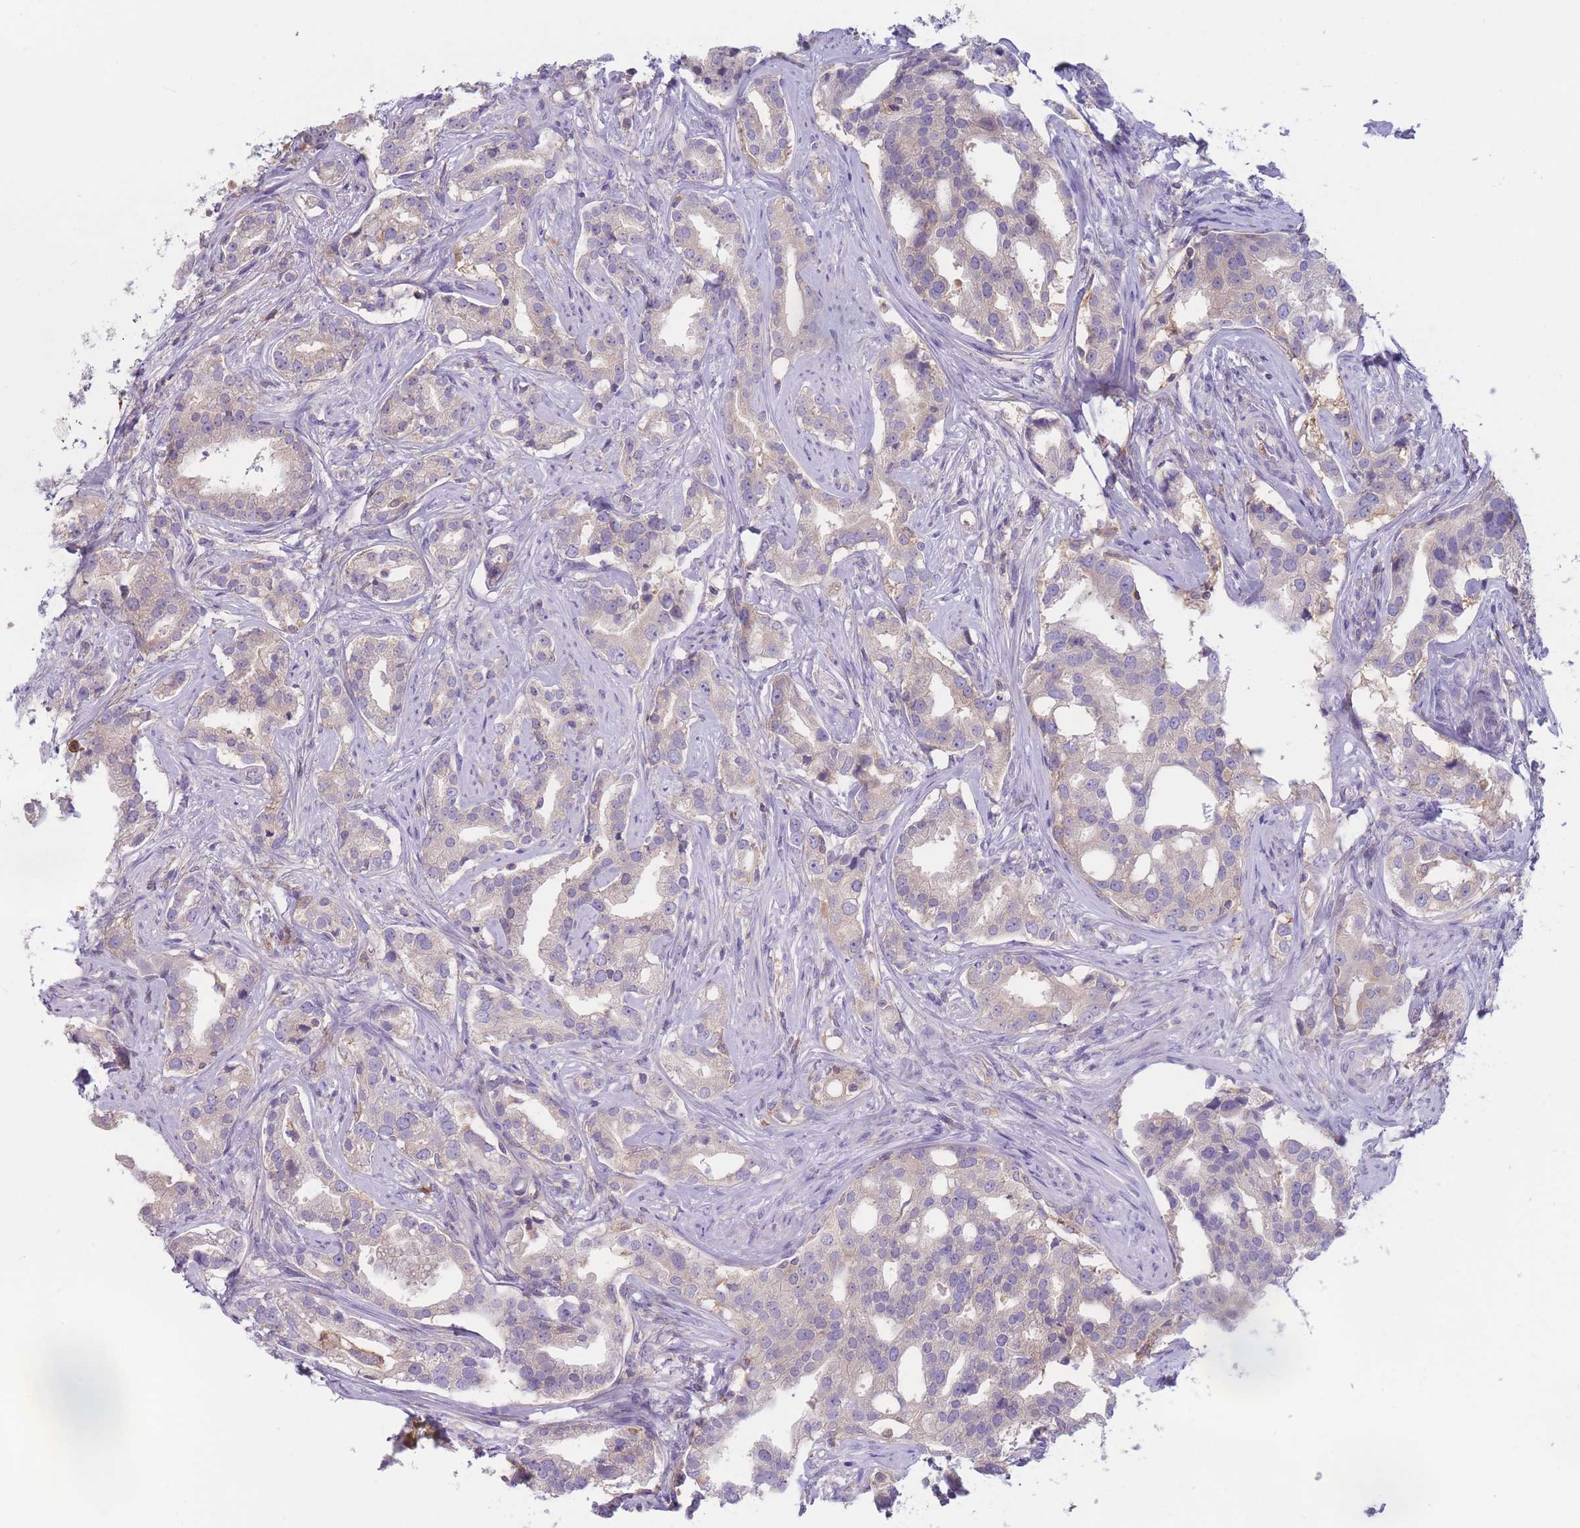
{"staining": {"intensity": "moderate", "quantity": "<25%", "location": "cytoplasmic/membranous"}, "tissue": "prostate cancer", "cell_type": "Tumor cells", "image_type": "cancer", "snomed": [{"axis": "morphology", "description": "Adenocarcinoma, High grade"}, {"axis": "topography", "description": "Prostate"}], "caption": "Moderate cytoplasmic/membranous staining is present in approximately <25% of tumor cells in prostate high-grade adenocarcinoma. (DAB IHC with brightfield microscopy, high magnification).", "gene": "ST3GAL4", "patient": {"sex": "male", "age": 67}}